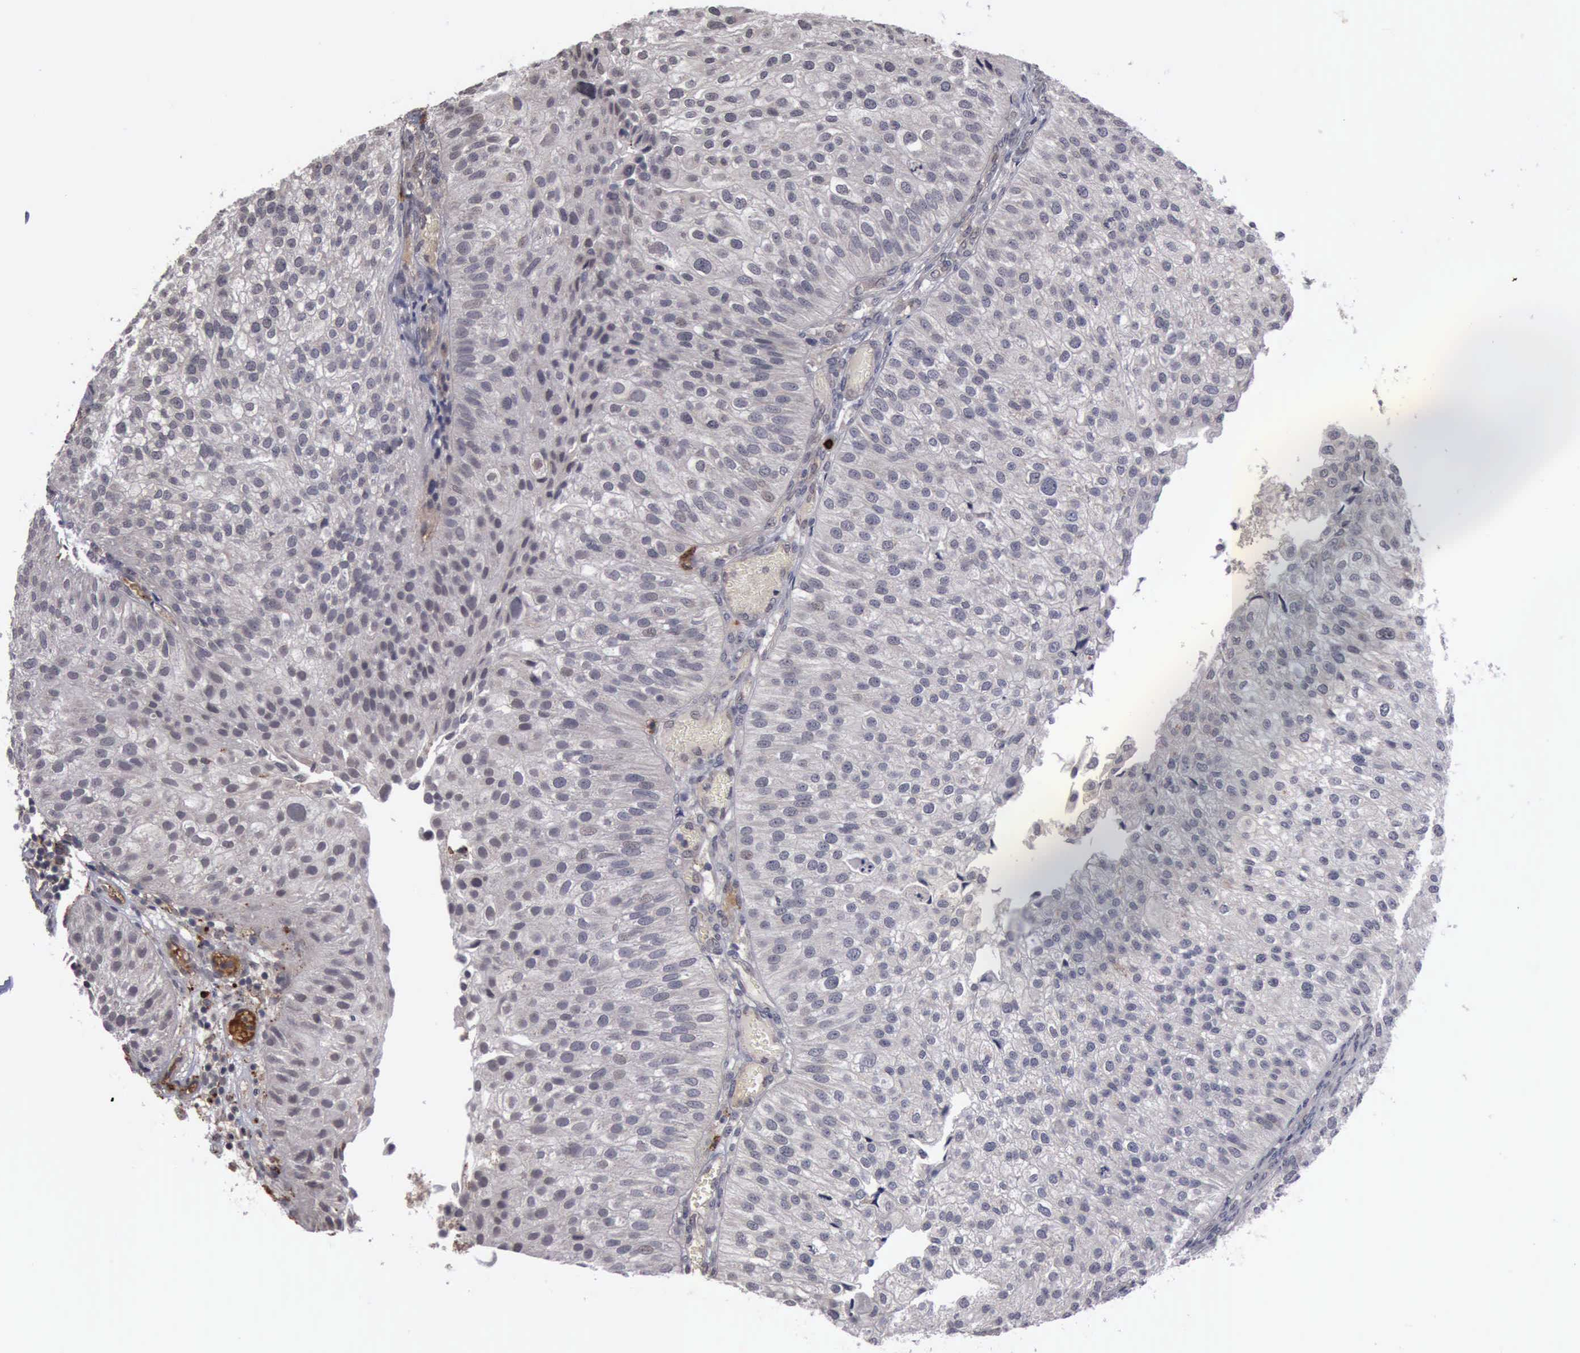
{"staining": {"intensity": "negative", "quantity": "none", "location": "none"}, "tissue": "urothelial cancer", "cell_type": "Tumor cells", "image_type": "cancer", "snomed": [{"axis": "morphology", "description": "Urothelial carcinoma, Low grade"}, {"axis": "topography", "description": "Urinary bladder"}], "caption": "Tumor cells show no significant protein staining in urothelial carcinoma (low-grade).", "gene": "MMP9", "patient": {"sex": "female", "age": 89}}